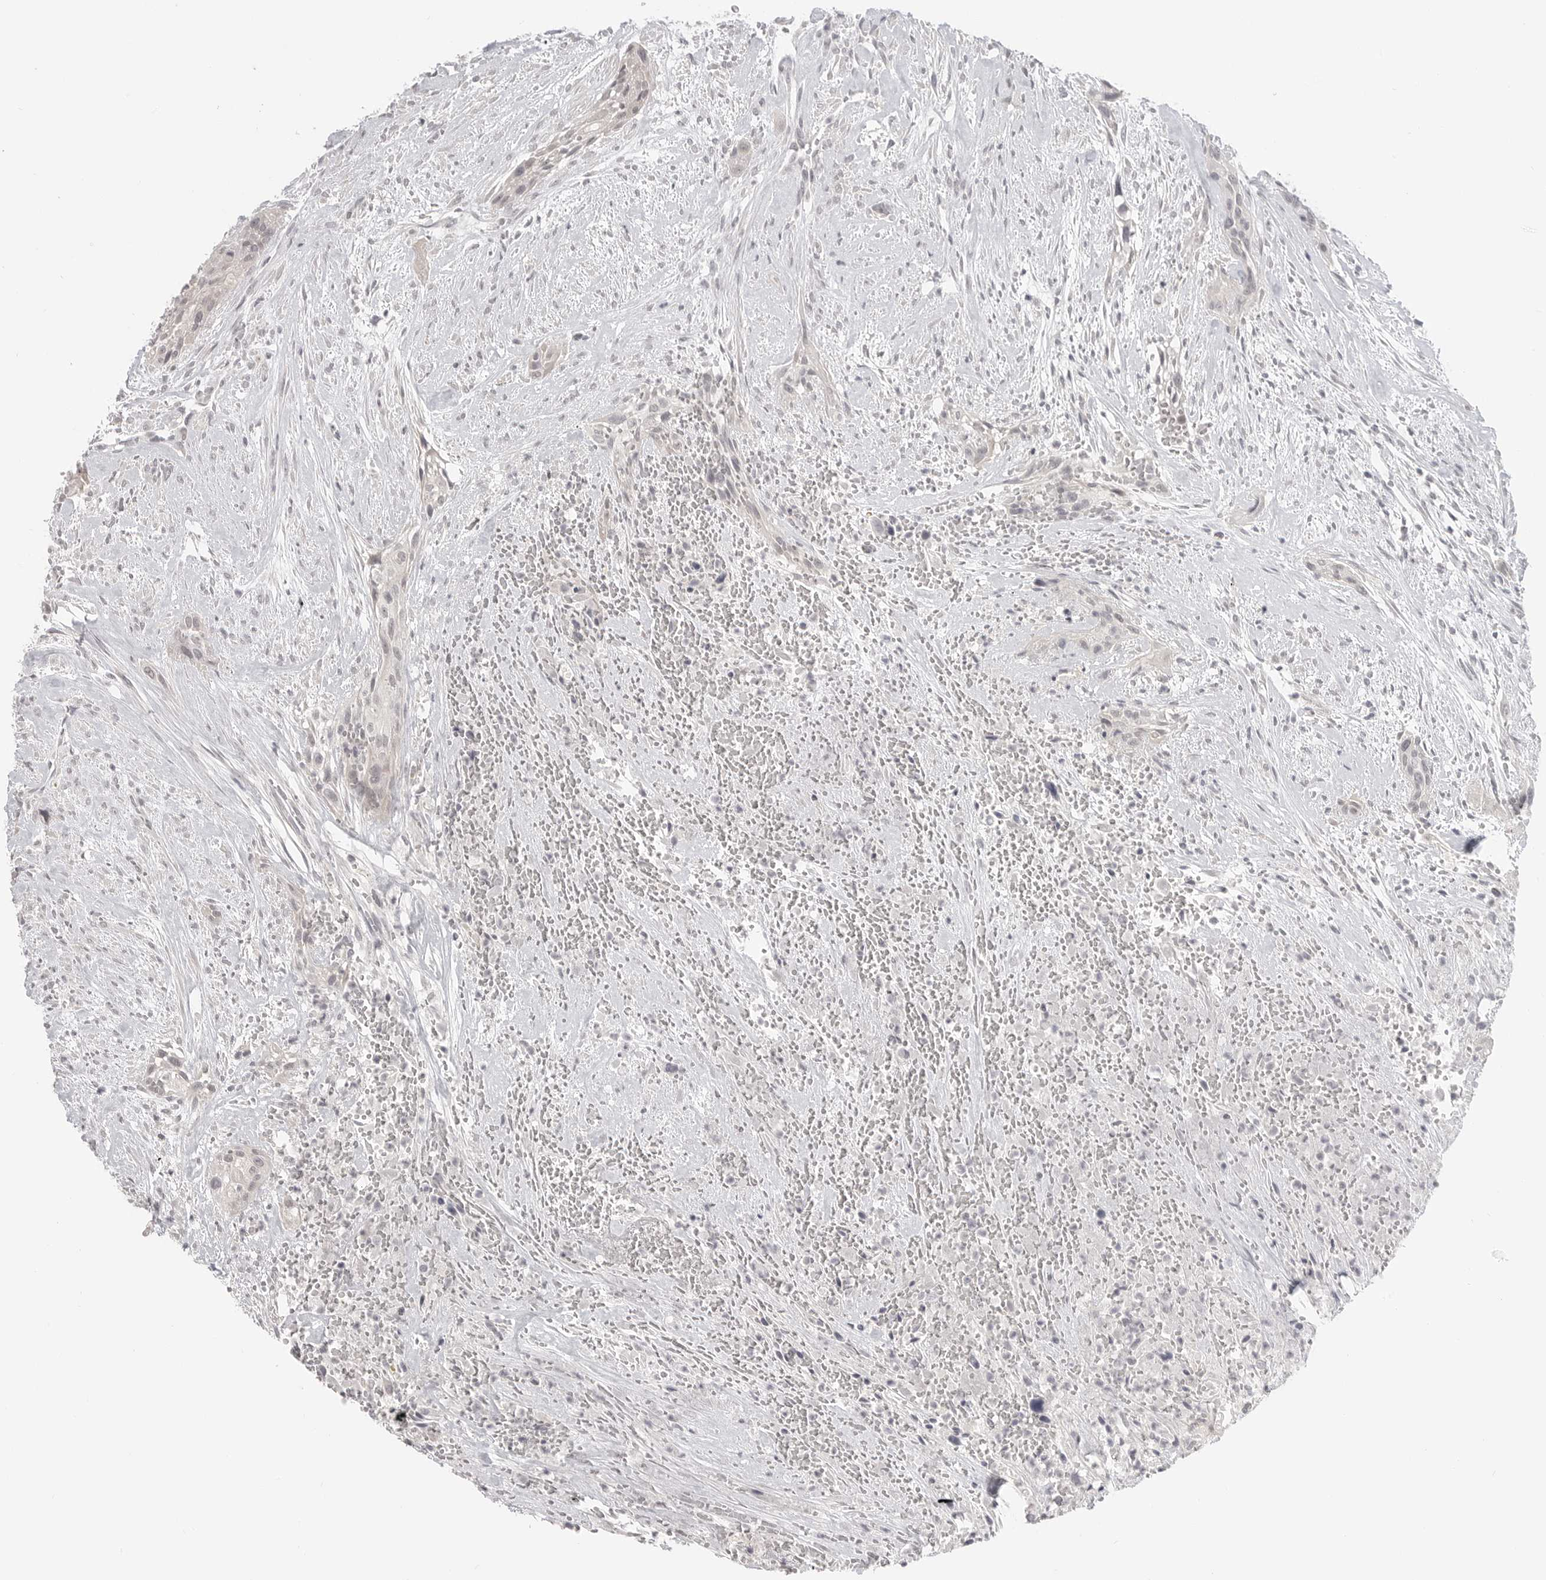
{"staining": {"intensity": "negative", "quantity": "none", "location": "none"}, "tissue": "urothelial cancer", "cell_type": "Tumor cells", "image_type": "cancer", "snomed": [{"axis": "morphology", "description": "Urothelial carcinoma, High grade"}, {"axis": "topography", "description": "Urinary bladder"}], "caption": "A micrograph of urothelial carcinoma (high-grade) stained for a protein shows no brown staining in tumor cells. Nuclei are stained in blue.", "gene": "KLK11", "patient": {"sex": "male", "age": 35}}